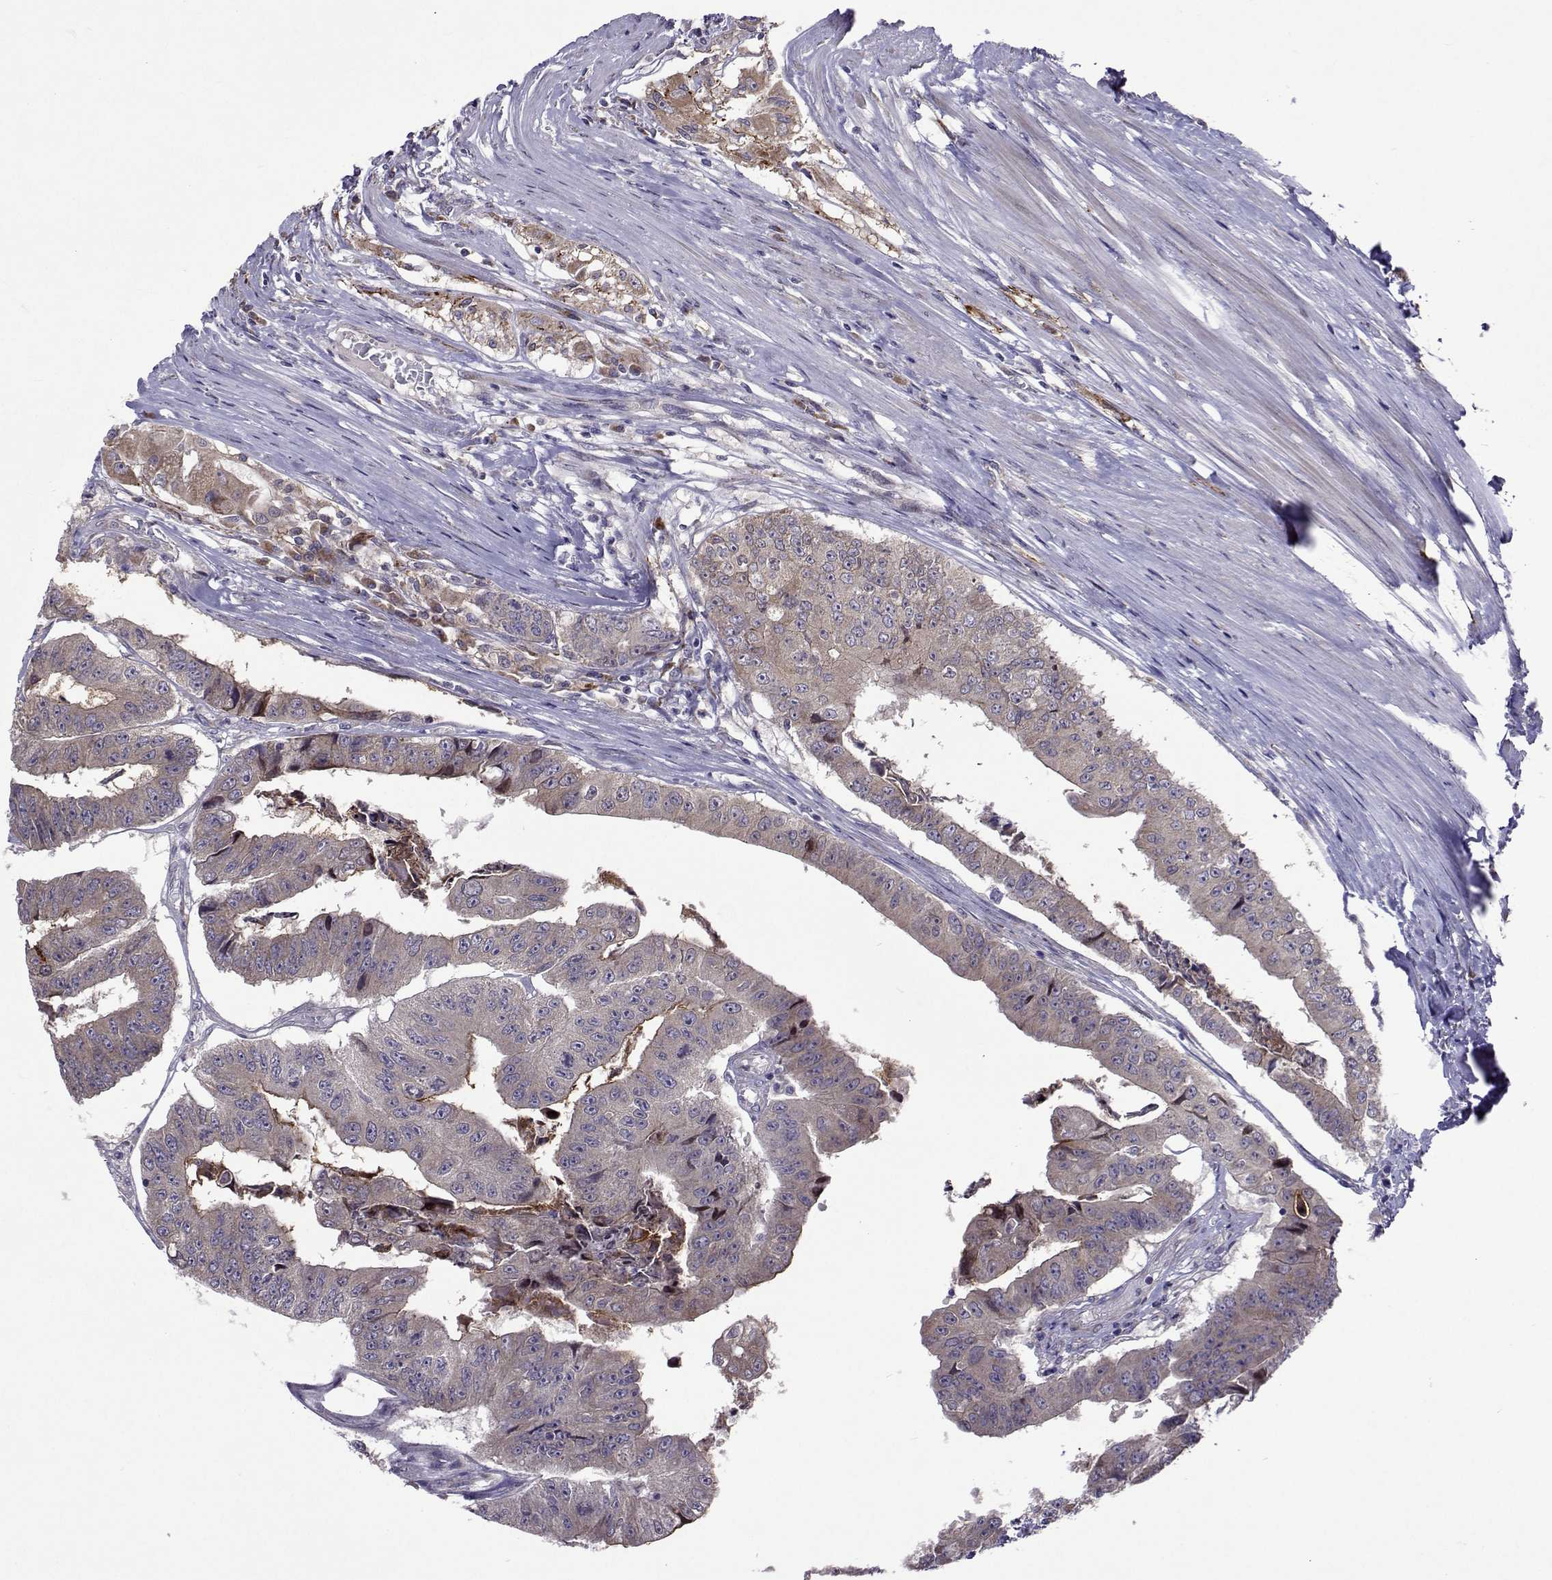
{"staining": {"intensity": "weak", "quantity": "25%-75%", "location": "cytoplasmic/membranous"}, "tissue": "colorectal cancer", "cell_type": "Tumor cells", "image_type": "cancer", "snomed": [{"axis": "morphology", "description": "Adenocarcinoma, NOS"}, {"axis": "topography", "description": "Colon"}], "caption": "A brown stain highlights weak cytoplasmic/membranous expression of a protein in human adenocarcinoma (colorectal) tumor cells.", "gene": "TARBP2", "patient": {"sex": "female", "age": 67}}